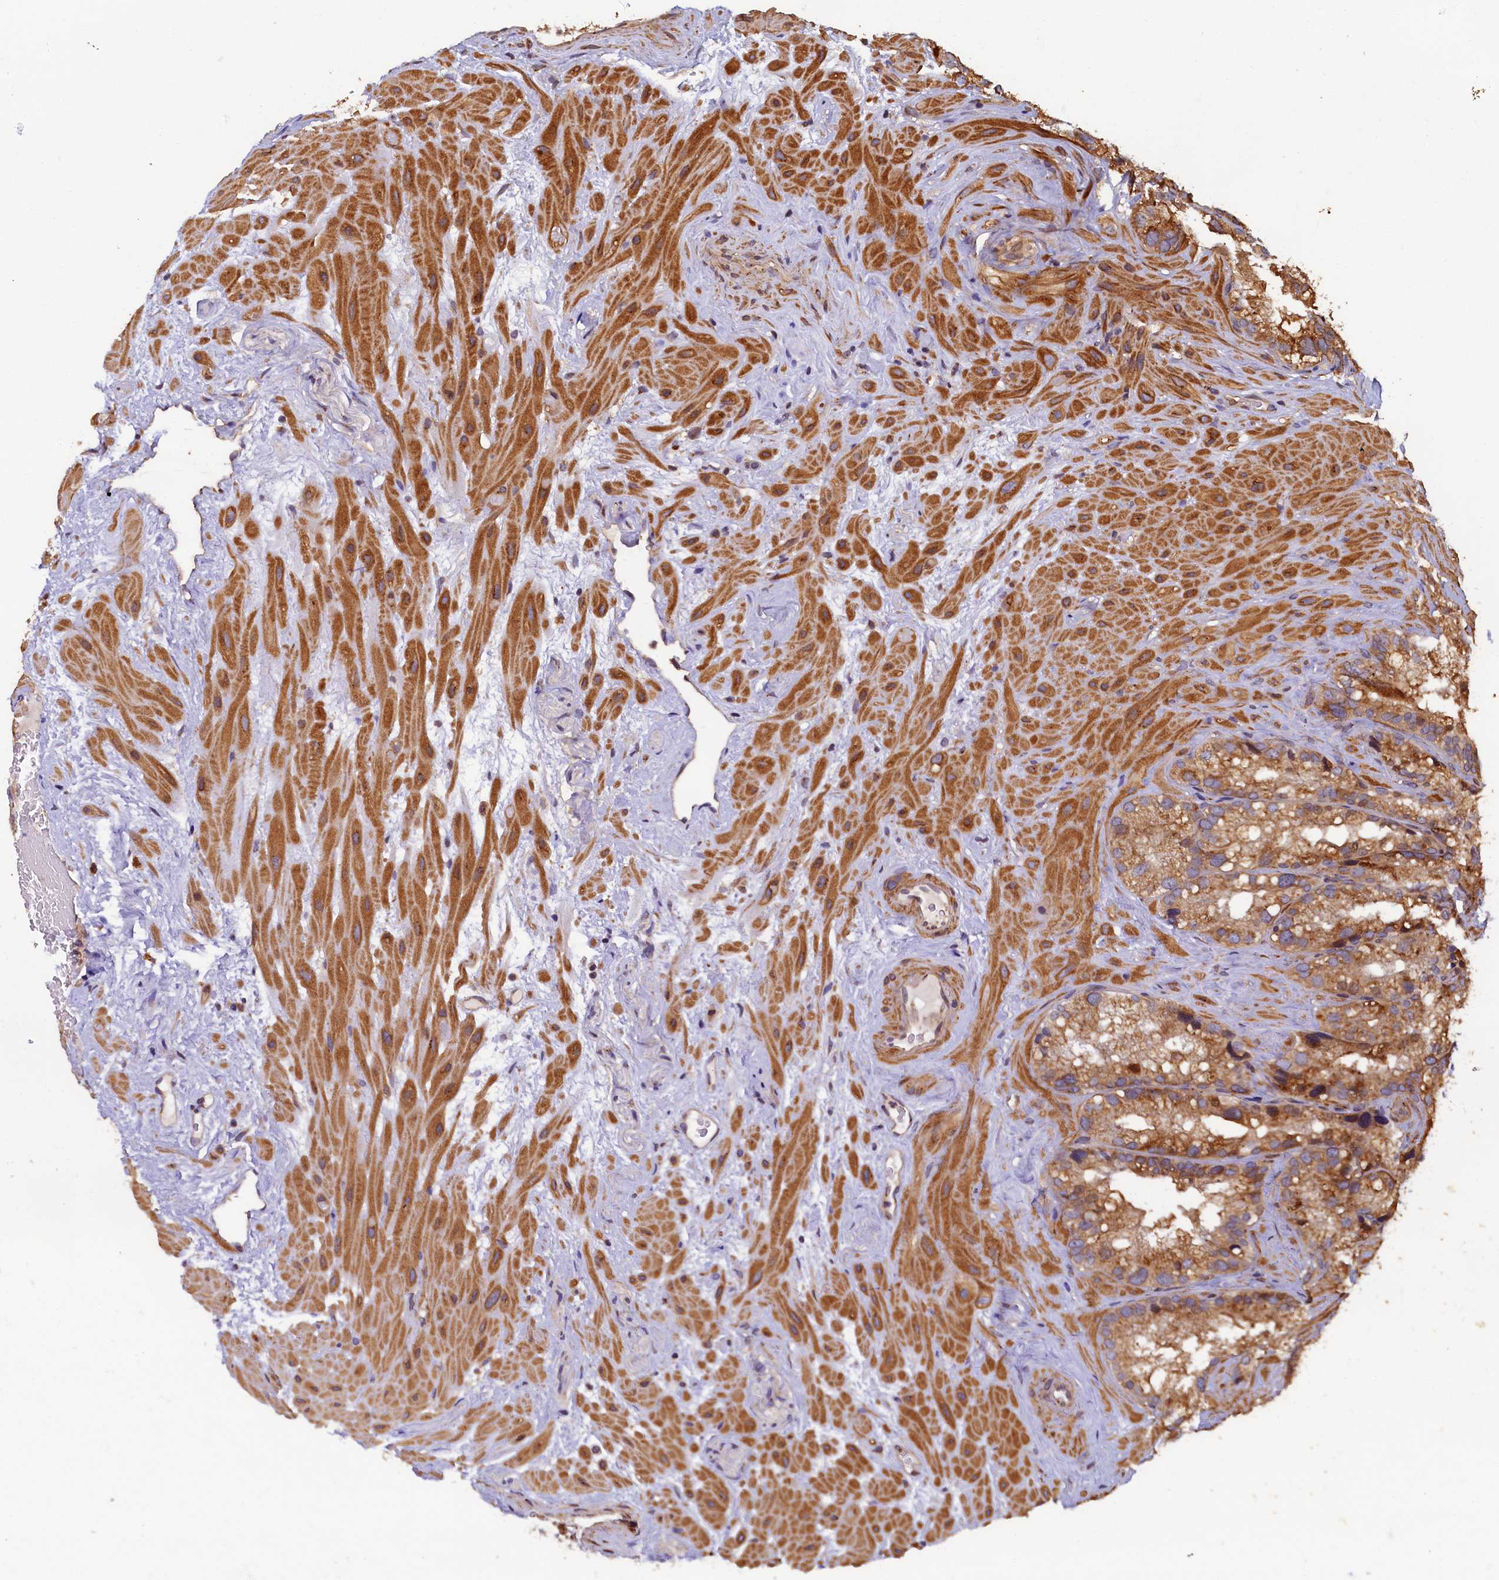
{"staining": {"intensity": "moderate", "quantity": ">75%", "location": "cytoplasmic/membranous"}, "tissue": "seminal vesicle", "cell_type": "Glandular cells", "image_type": "normal", "snomed": [{"axis": "morphology", "description": "Normal tissue, NOS"}, {"axis": "topography", "description": "Prostate"}, {"axis": "topography", "description": "Seminal veicle"}], "caption": "A histopathology image of human seminal vesicle stained for a protein shows moderate cytoplasmic/membranous brown staining in glandular cells. Using DAB (brown) and hematoxylin (blue) stains, captured at high magnification using brightfield microscopy.", "gene": "TMEM181", "patient": {"sex": "male", "age": 68}}